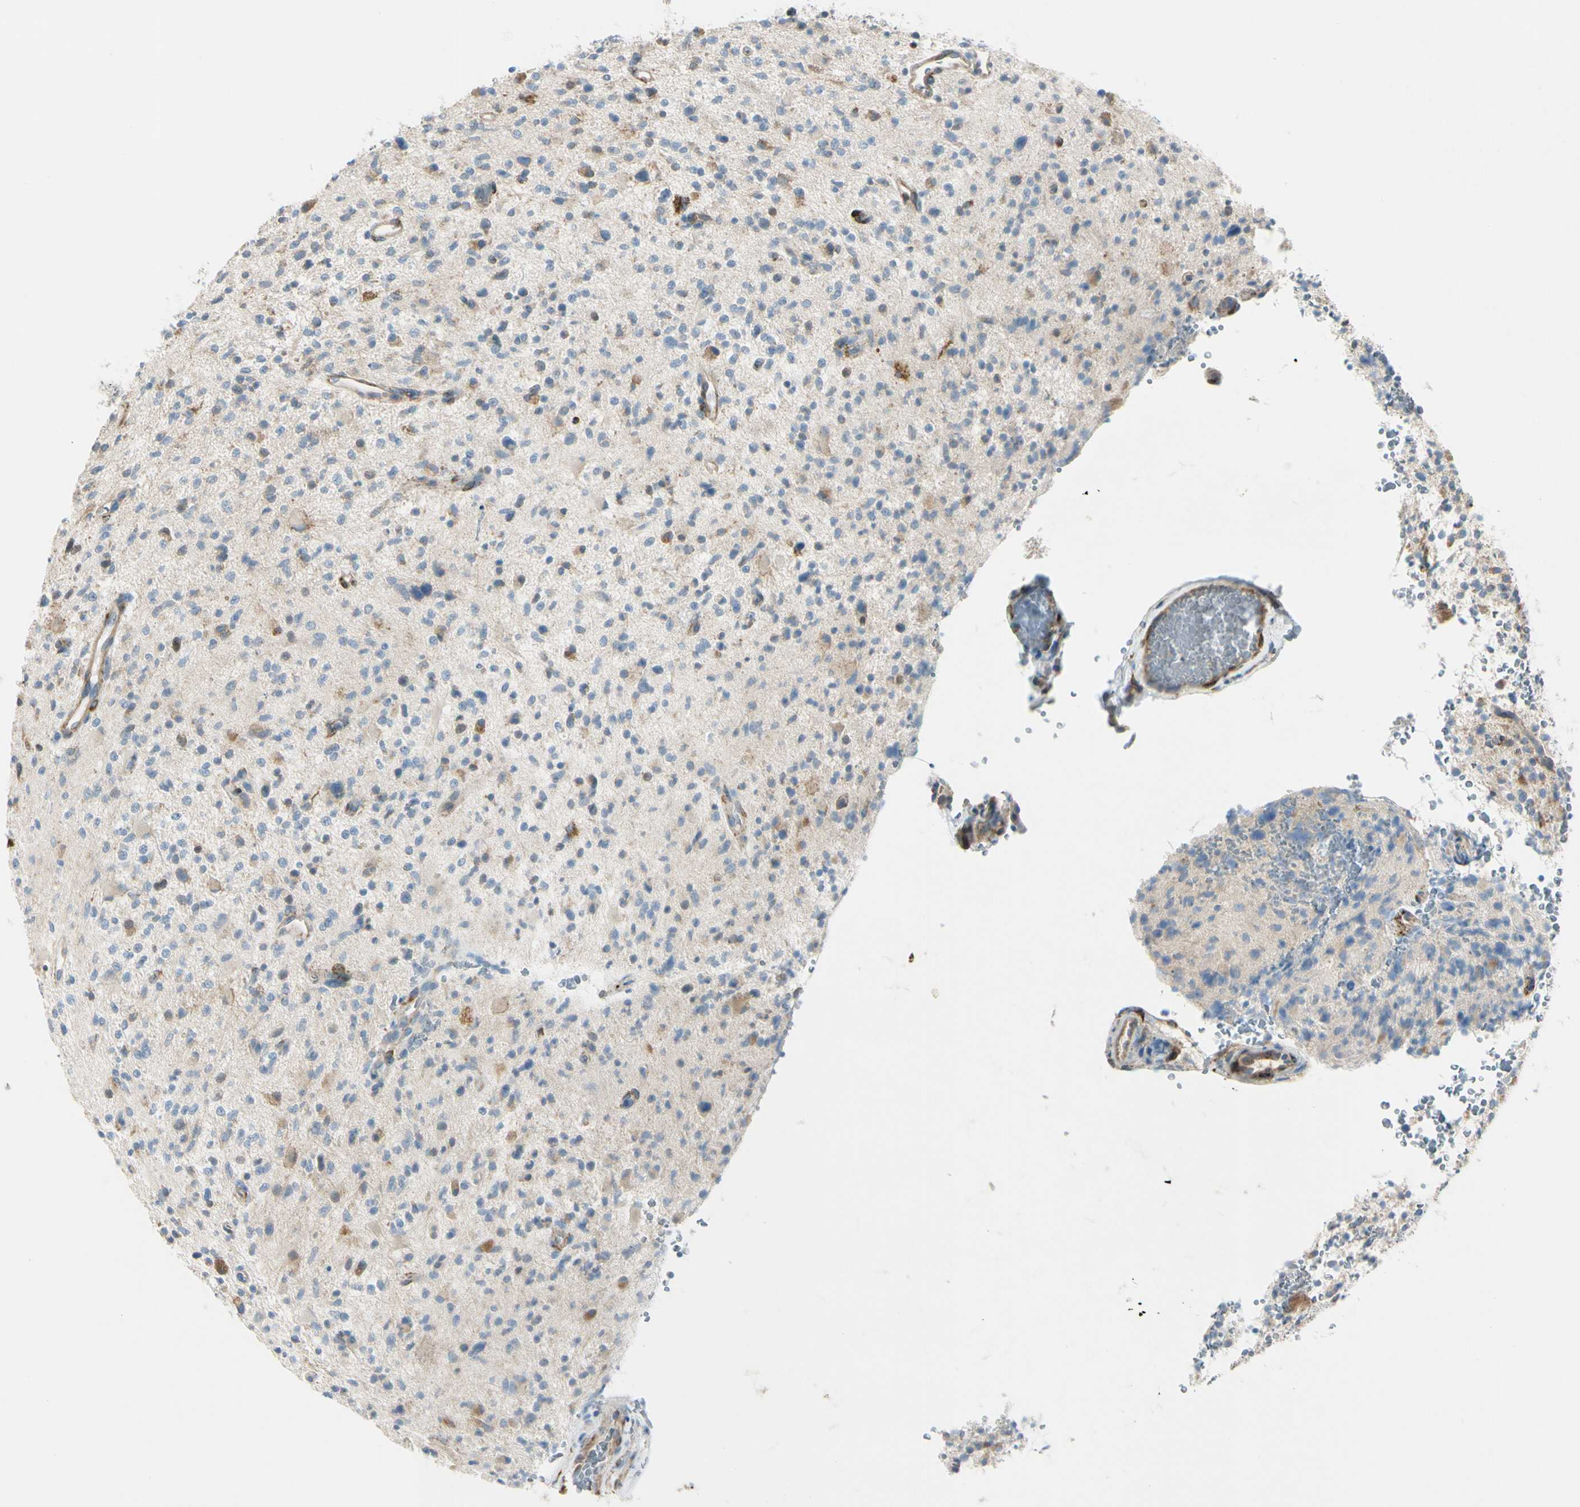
{"staining": {"intensity": "moderate", "quantity": "<25%", "location": "cytoplasmic/membranous"}, "tissue": "glioma", "cell_type": "Tumor cells", "image_type": "cancer", "snomed": [{"axis": "morphology", "description": "Glioma, malignant, High grade"}, {"axis": "topography", "description": "Brain"}], "caption": "DAB immunohistochemical staining of human malignant glioma (high-grade) demonstrates moderate cytoplasmic/membranous protein positivity in about <25% of tumor cells. (DAB = brown stain, brightfield microscopy at high magnification).", "gene": "FKBP7", "patient": {"sex": "male", "age": 48}}